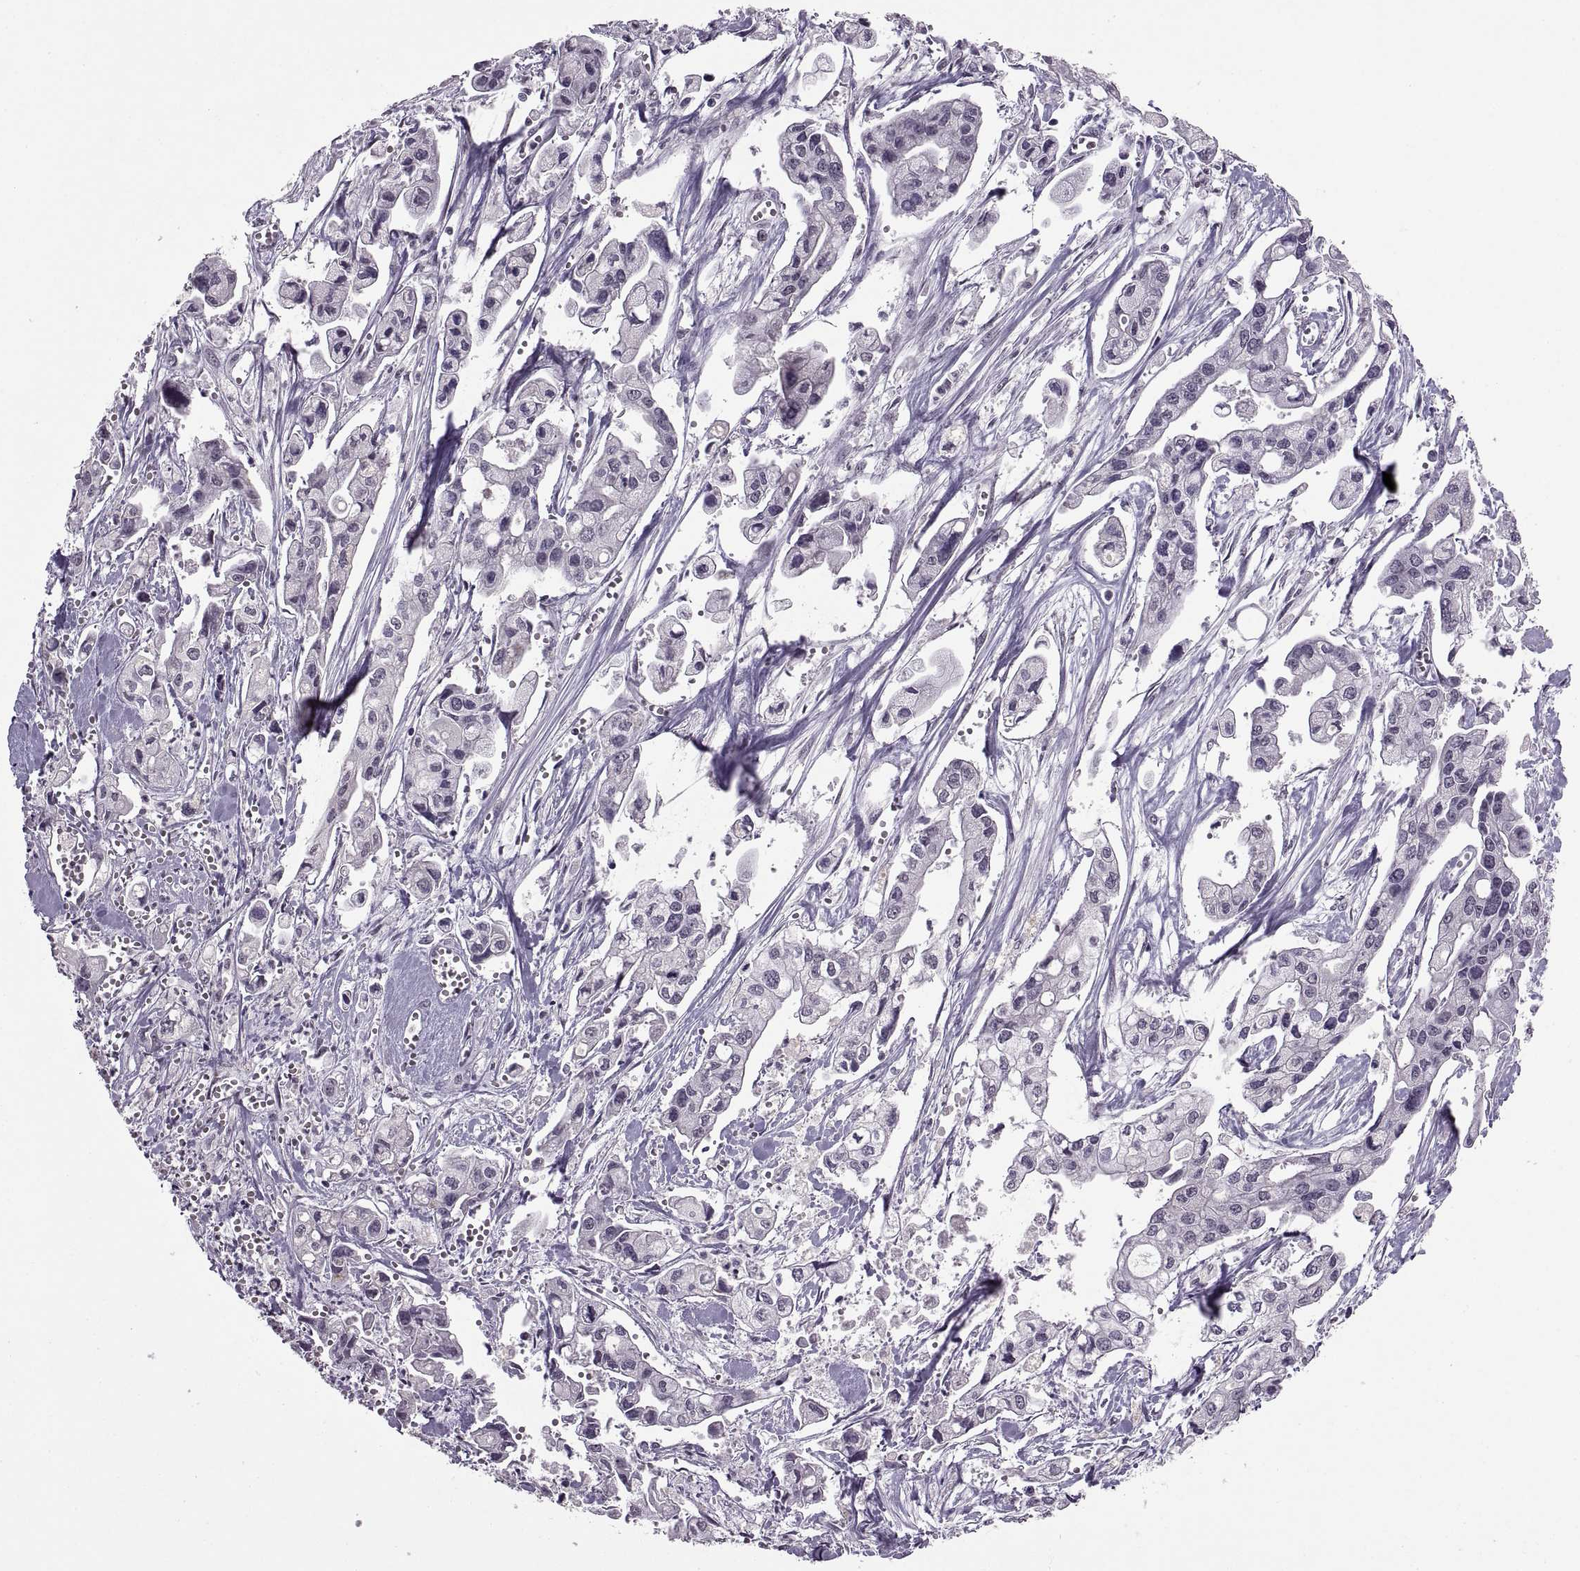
{"staining": {"intensity": "negative", "quantity": "none", "location": "none"}, "tissue": "pancreatic cancer", "cell_type": "Tumor cells", "image_type": "cancer", "snomed": [{"axis": "morphology", "description": "Adenocarcinoma, NOS"}, {"axis": "topography", "description": "Pancreas"}], "caption": "Histopathology image shows no protein staining in tumor cells of pancreatic adenocarcinoma tissue.", "gene": "OTP", "patient": {"sex": "male", "age": 70}}